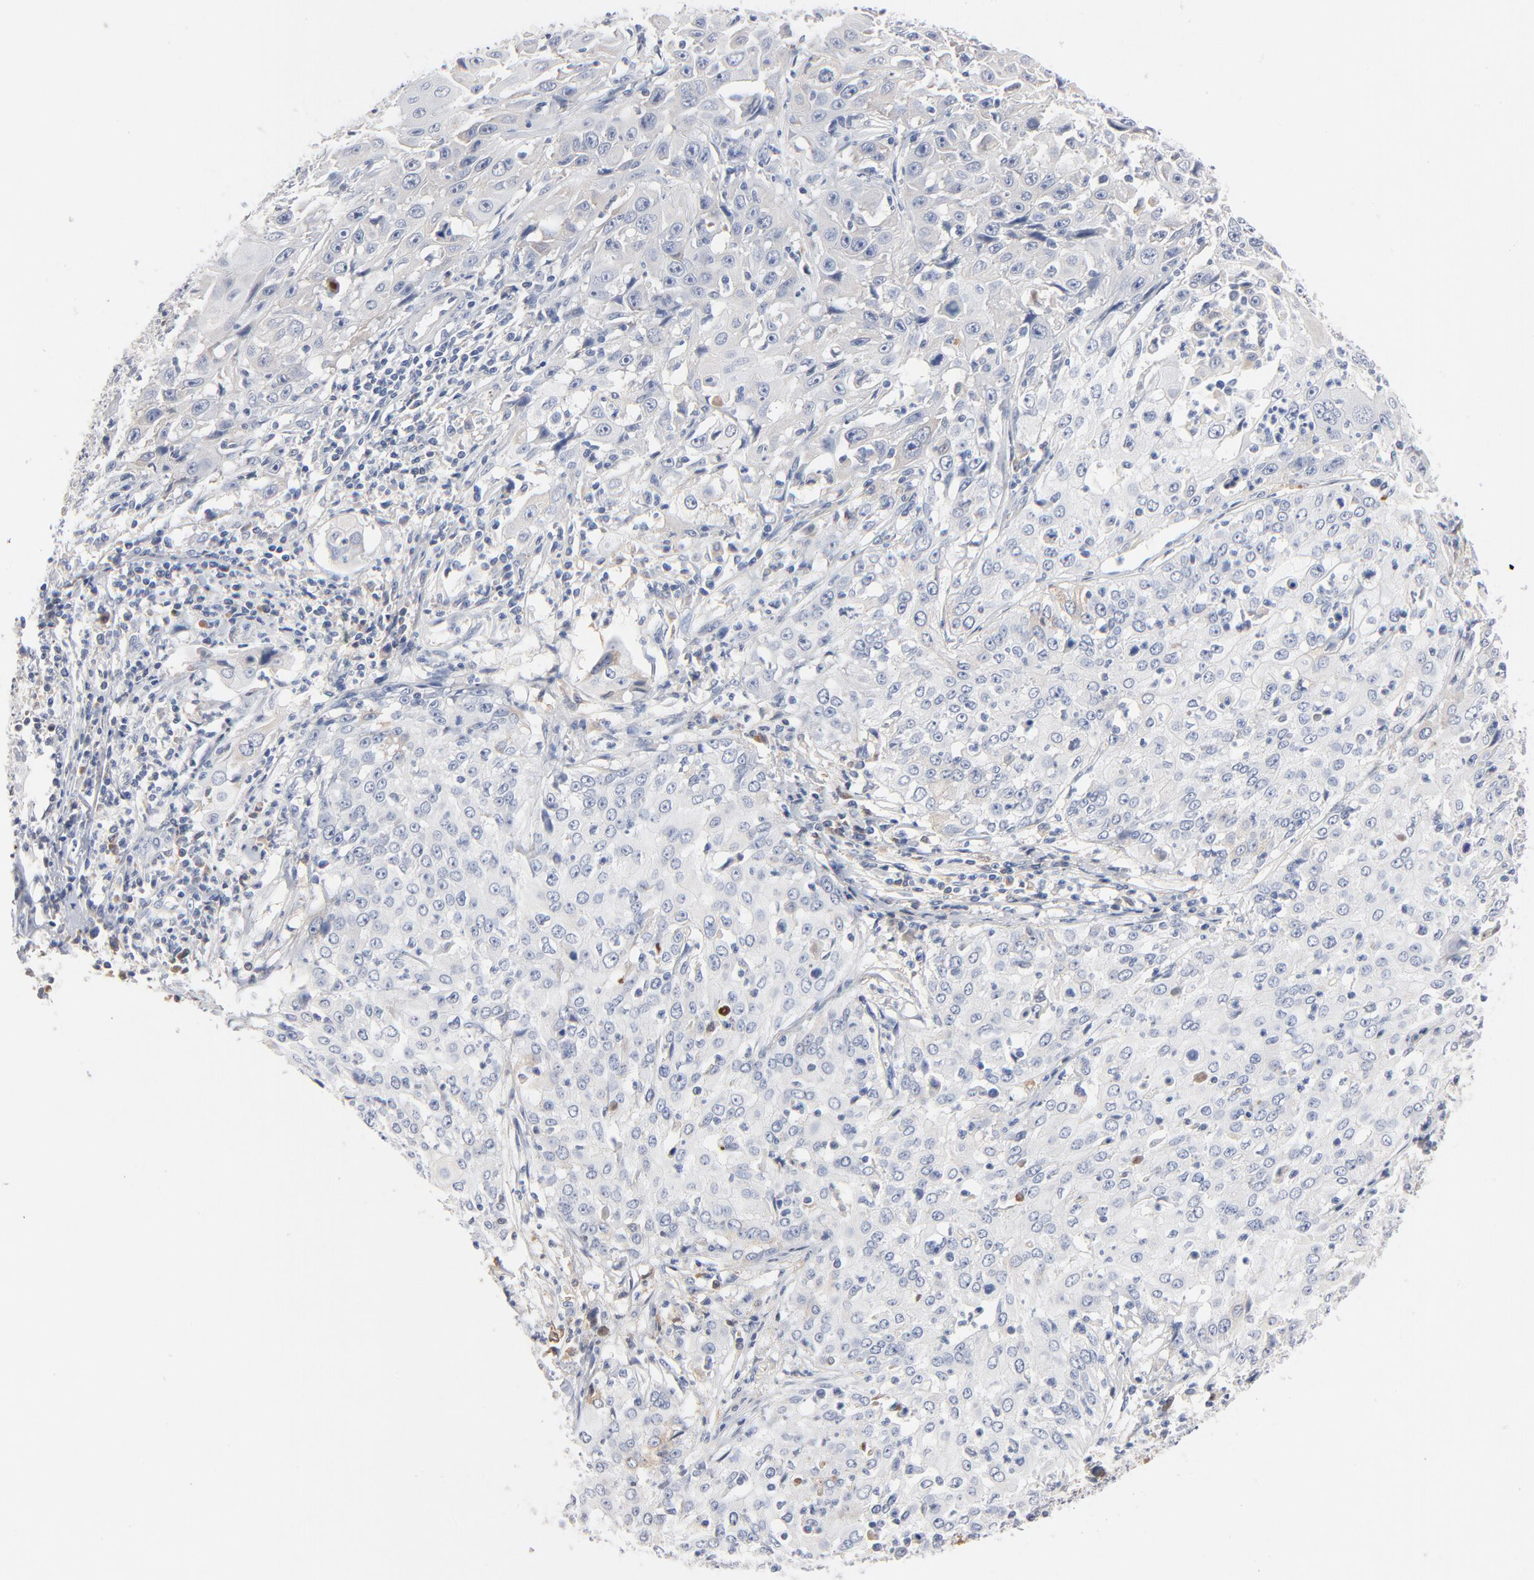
{"staining": {"intensity": "negative", "quantity": "none", "location": "none"}, "tissue": "cervical cancer", "cell_type": "Tumor cells", "image_type": "cancer", "snomed": [{"axis": "morphology", "description": "Squamous cell carcinoma, NOS"}, {"axis": "topography", "description": "Cervix"}], "caption": "There is no significant staining in tumor cells of cervical cancer (squamous cell carcinoma). (DAB (3,3'-diaminobenzidine) IHC visualized using brightfield microscopy, high magnification).", "gene": "SERPINA4", "patient": {"sex": "female", "age": 39}}